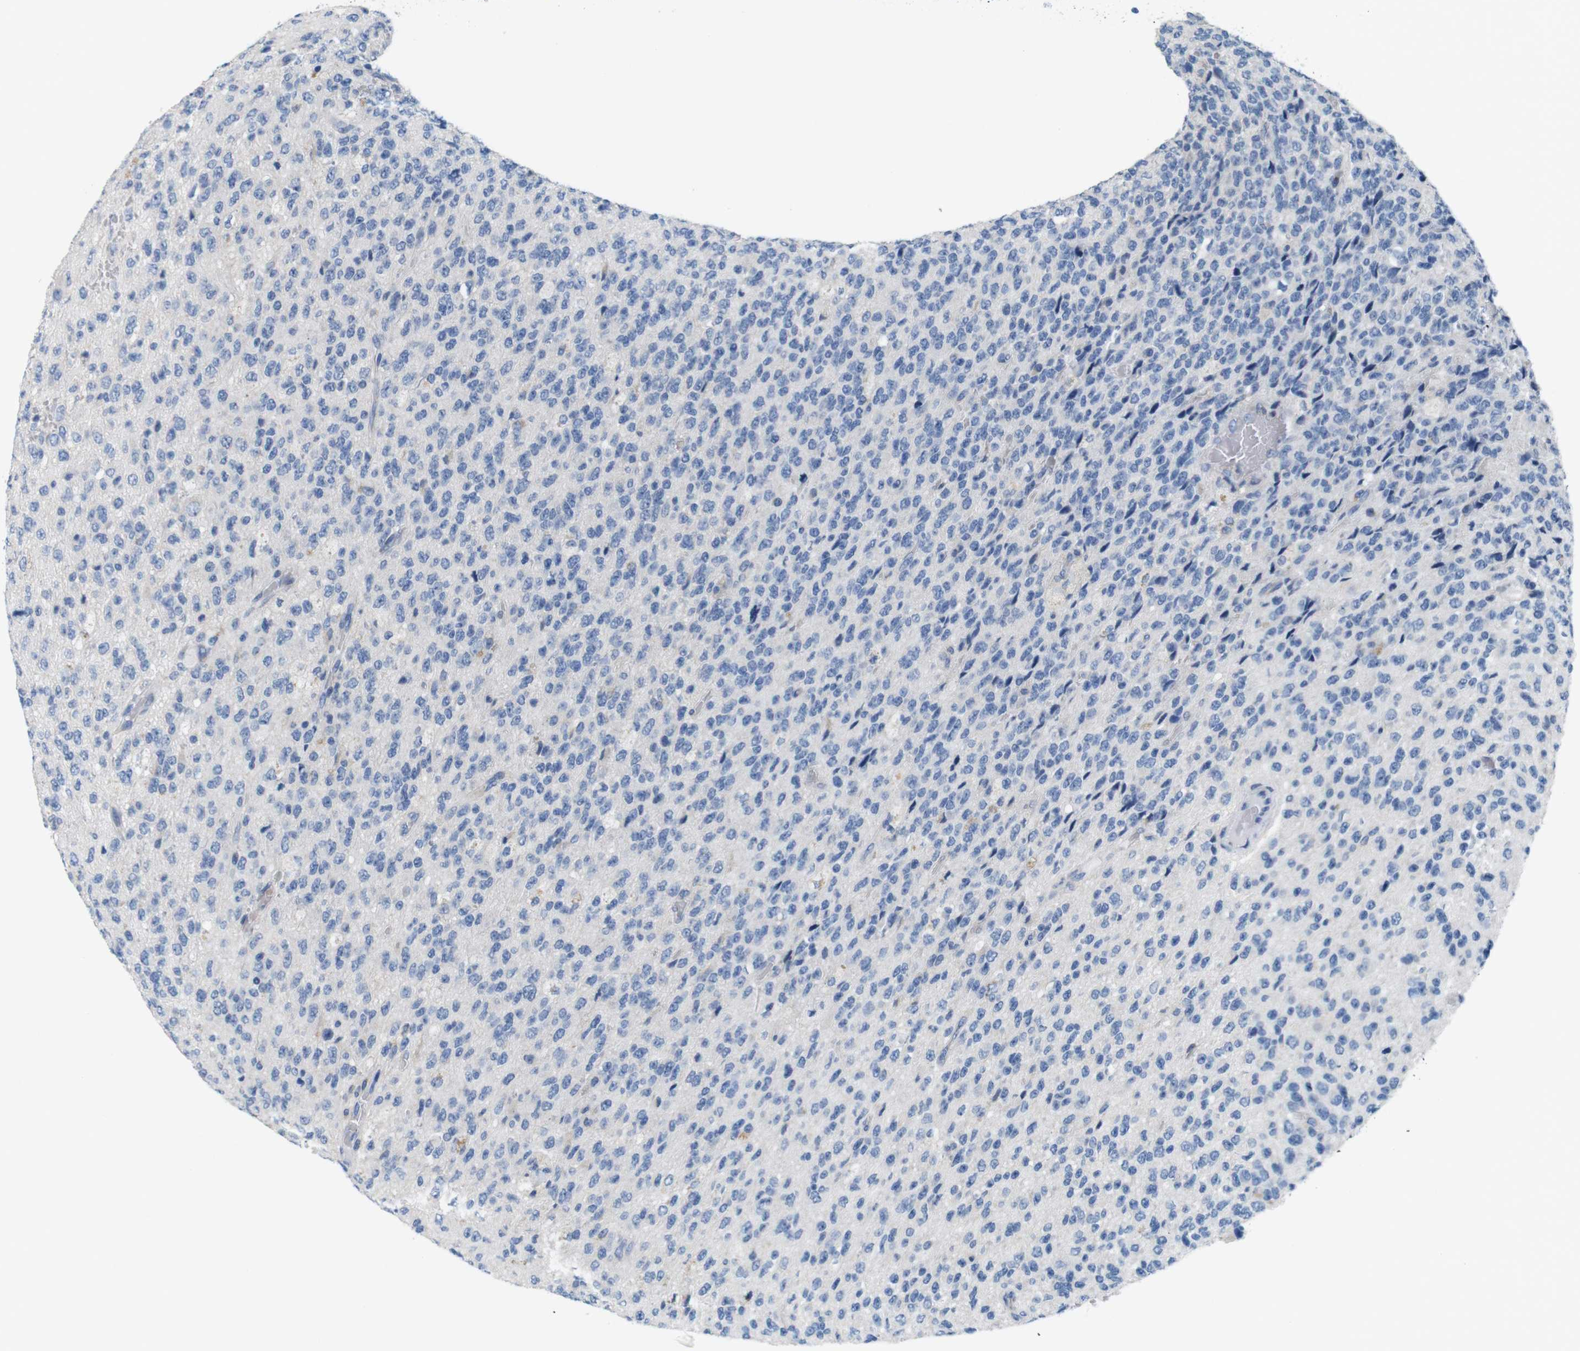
{"staining": {"intensity": "negative", "quantity": "none", "location": "none"}, "tissue": "glioma", "cell_type": "Tumor cells", "image_type": "cancer", "snomed": [{"axis": "morphology", "description": "Glioma, malignant, High grade"}, {"axis": "topography", "description": "pancreas cauda"}], "caption": "Protein analysis of glioma shows no significant expression in tumor cells.", "gene": "GOLGA2", "patient": {"sex": "male", "age": 60}}